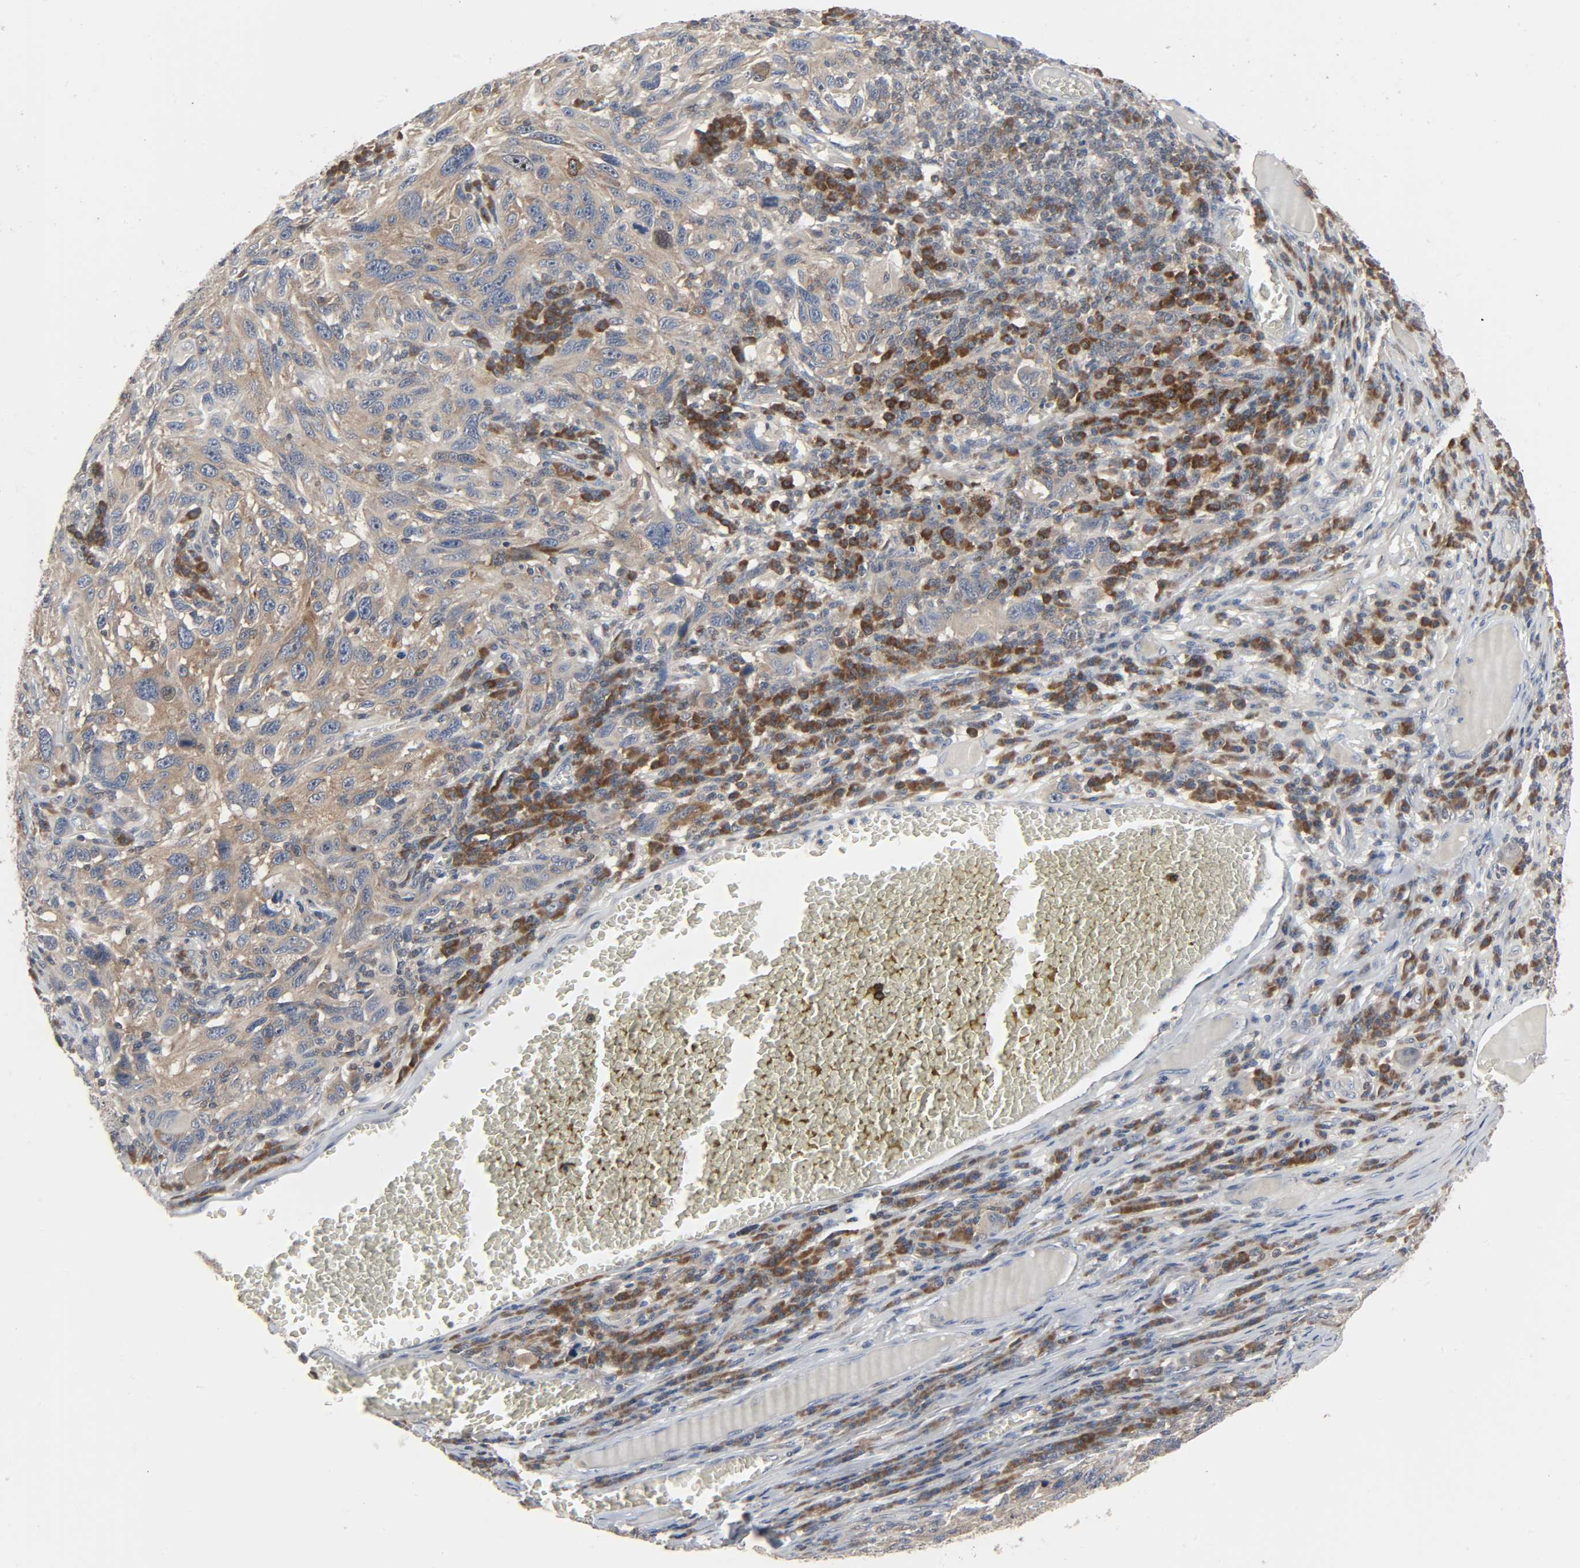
{"staining": {"intensity": "moderate", "quantity": ">75%", "location": "cytoplasmic/membranous"}, "tissue": "melanoma", "cell_type": "Tumor cells", "image_type": "cancer", "snomed": [{"axis": "morphology", "description": "Malignant melanoma, NOS"}, {"axis": "topography", "description": "Skin"}], "caption": "This is an image of immunohistochemistry staining of malignant melanoma, which shows moderate staining in the cytoplasmic/membranous of tumor cells.", "gene": "PLEKHA2", "patient": {"sex": "male", "age": 53}}